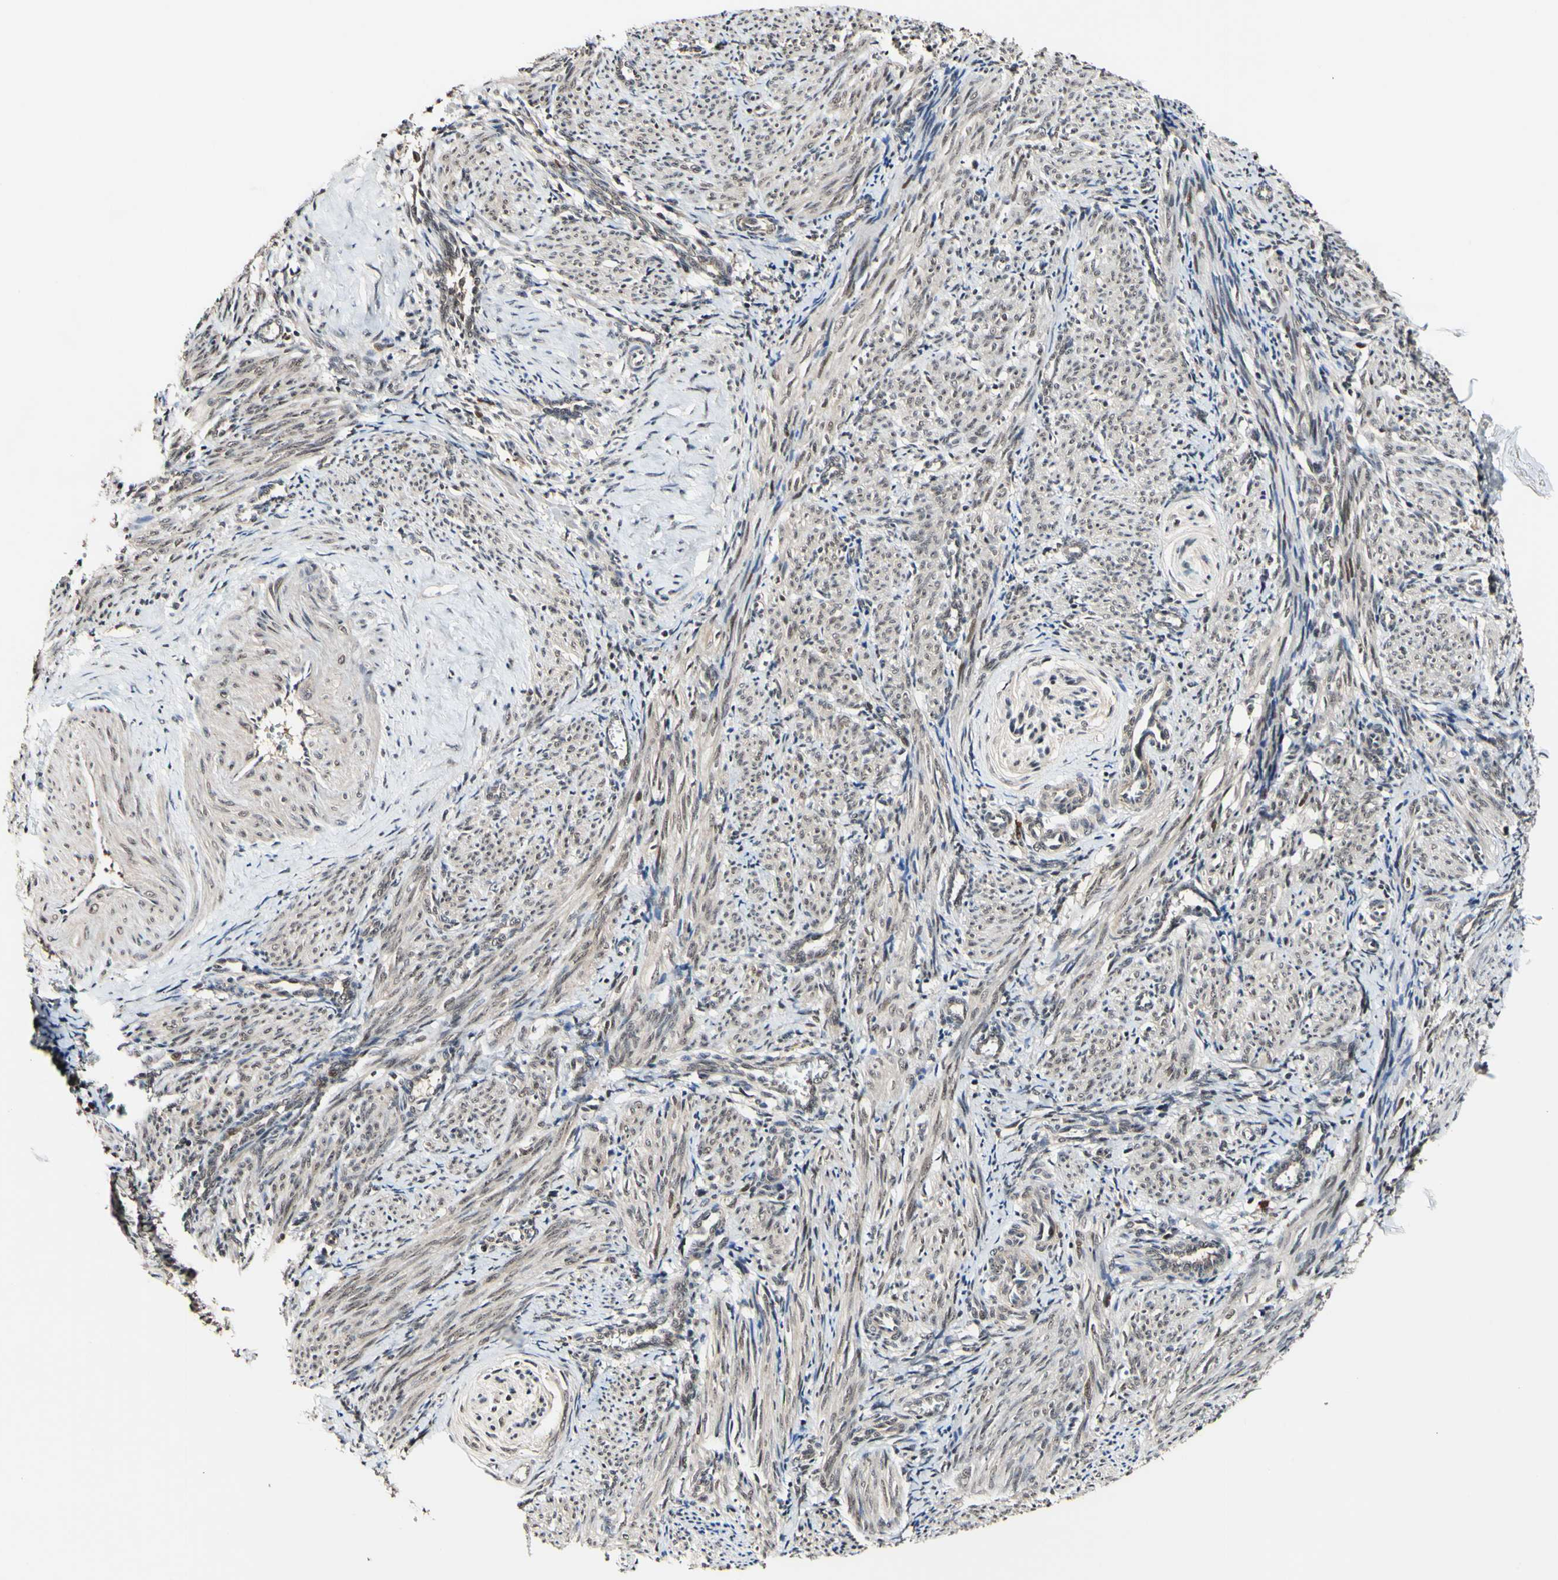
{"staining": {"intensity": "weak", "quantity": ">75%", "location": "nuclear"}, "tissue": "smooth muscle", "cell_type": "Smooth muscle cells", "image_type": "normal", "snomed": [{"axis": "morphology", "description": "Normal tissue, NOS"}, {"axis": "topography", "description": "Endometrium"}], "caption": "A low amount of weak nuclear staining is present in approximately >75% of smooth muscle cells in unremarkable smooth muscle.", "gene": "PSMD10", "patient": {"sex": "female", "age": 33}}